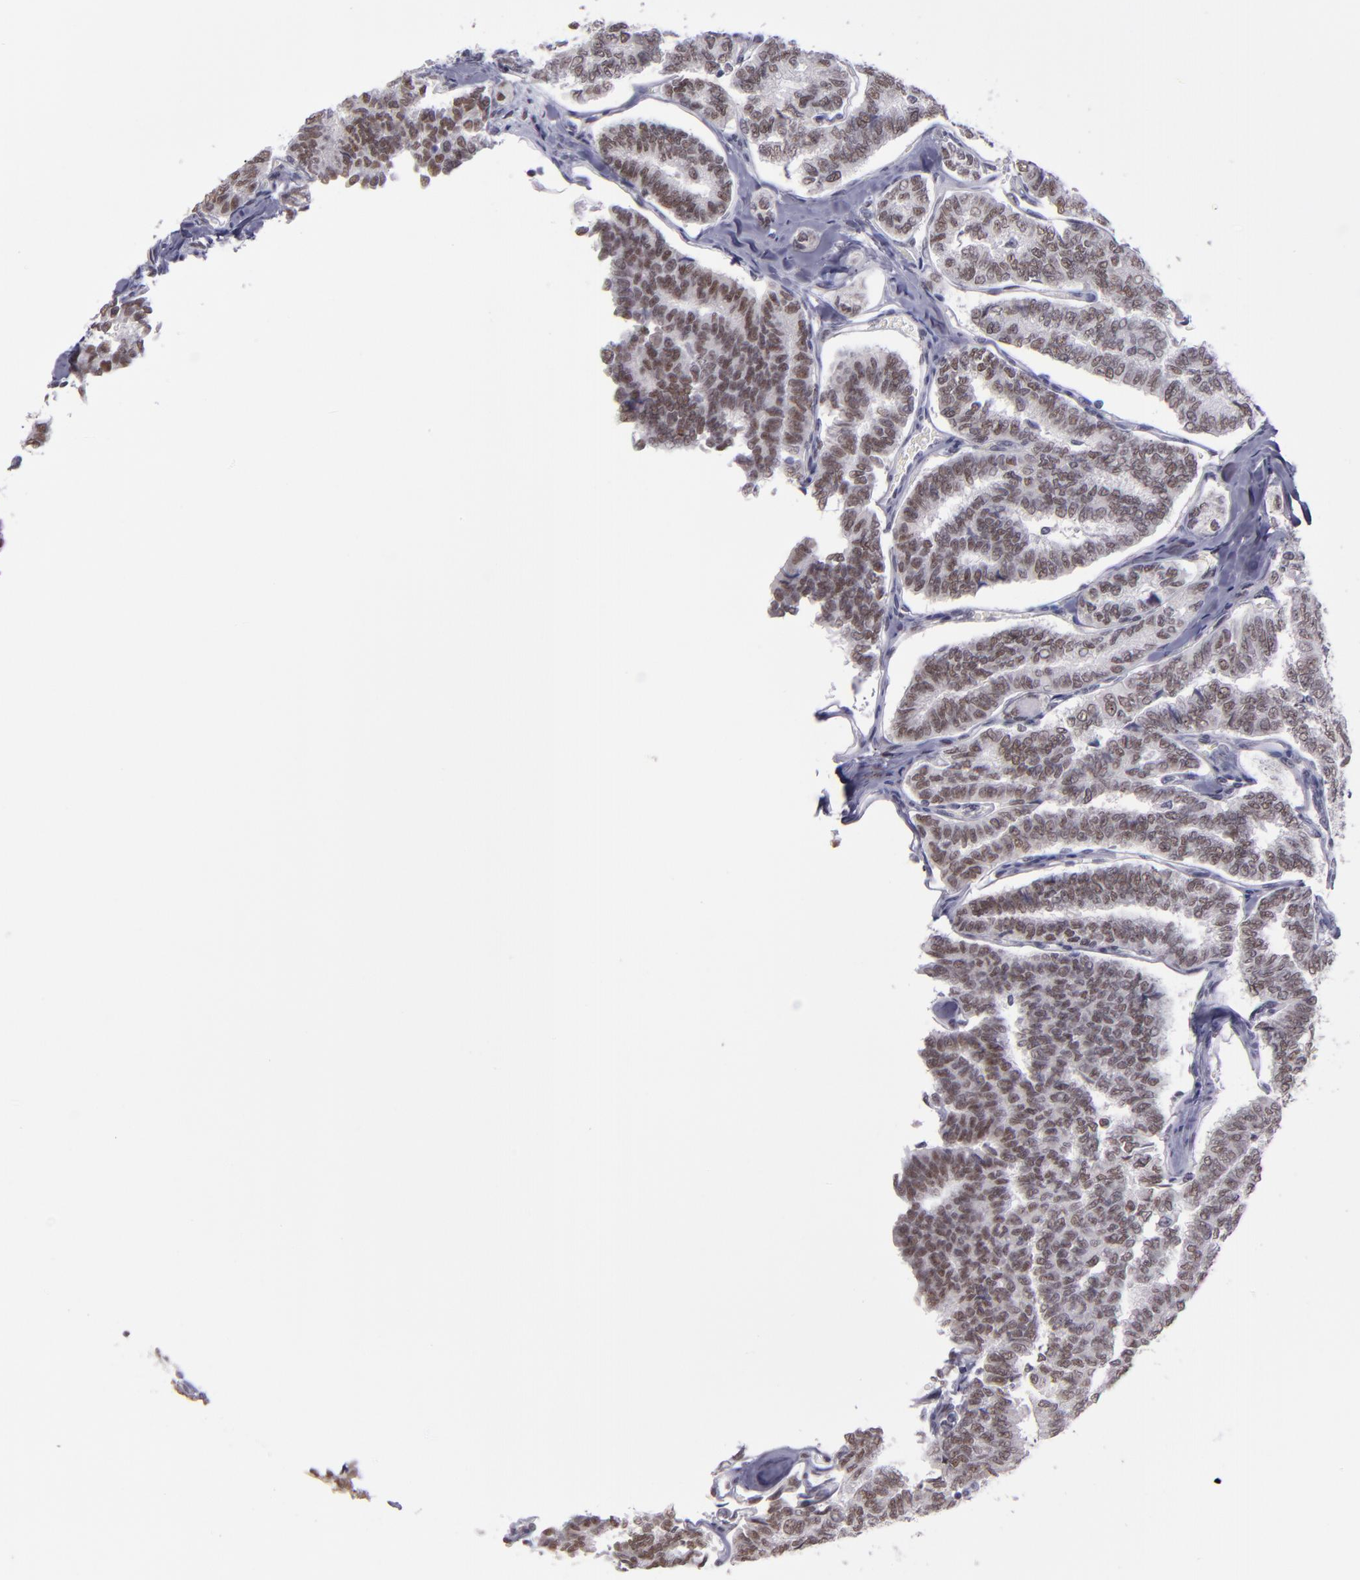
{"staining": {"intensity": "moderate", "quantity": ">75%", "location": "nuclear"}, "tissue": "thyroid cancer", "cell_type": "Tumor cells", "image_type": "cancer", "snomed": [{"axis": "morphology", "description": "Papillary adenocarcinoma, NOS"}, {"axis": "topography", "description": "Thyroid gland"}], "caption": "Human thyroid cancer (papillary adenocarcinoma) stained with a protein marker reveals moderate staining in tumor cells.", "gene": "OTUB2", "patient": {"sex": "female", "age": 35}}